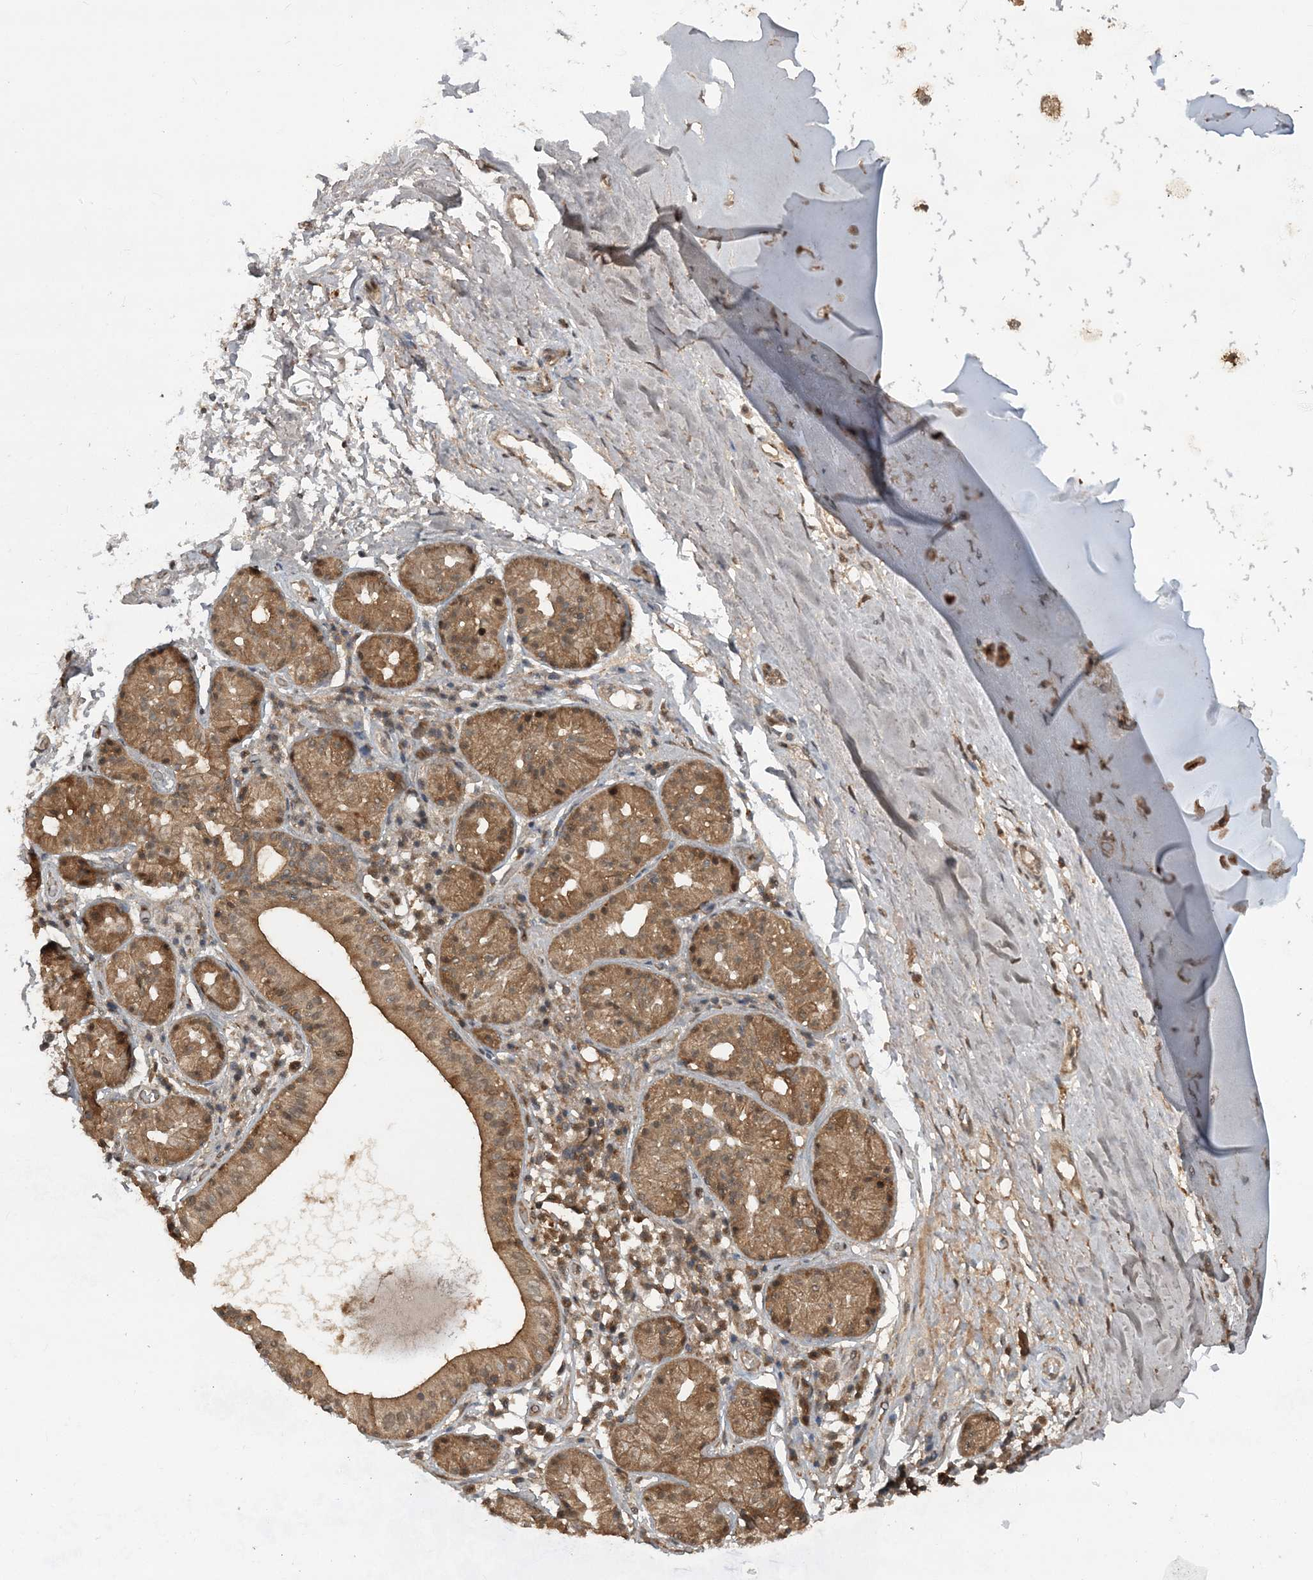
{"staining": {"intensity": "moderate", "quantity": ">75%", "location": "cytoplasmic/membranous,nuclear"}, "tissue": "soft tissue", "cell_type": "Chondrocytes", "image_type": "normal", "snomed": [{"axis": "morphology", "description": "Normal tissue, NOS"}, {"axis": "morphology", "description": "Basal cell carcinoma"}, {"axis": "topography", "description": "Cartilage tissue"}, {"axis": "topography", "description": "Nasopharynx"}, {"axis": "topography", "description": "Oral tissue"}], "caption": "This image shows unremarkable soft tissue stained with immunohistochemistry to label a protein in brown. The cytoplasmic/membranous,nuclear of chondrocytes show moderate positivity for the protein. Nuclei are counter-stained blue.", "gene": "LACC1", "patient": {"sex": "female", "age": 77}}